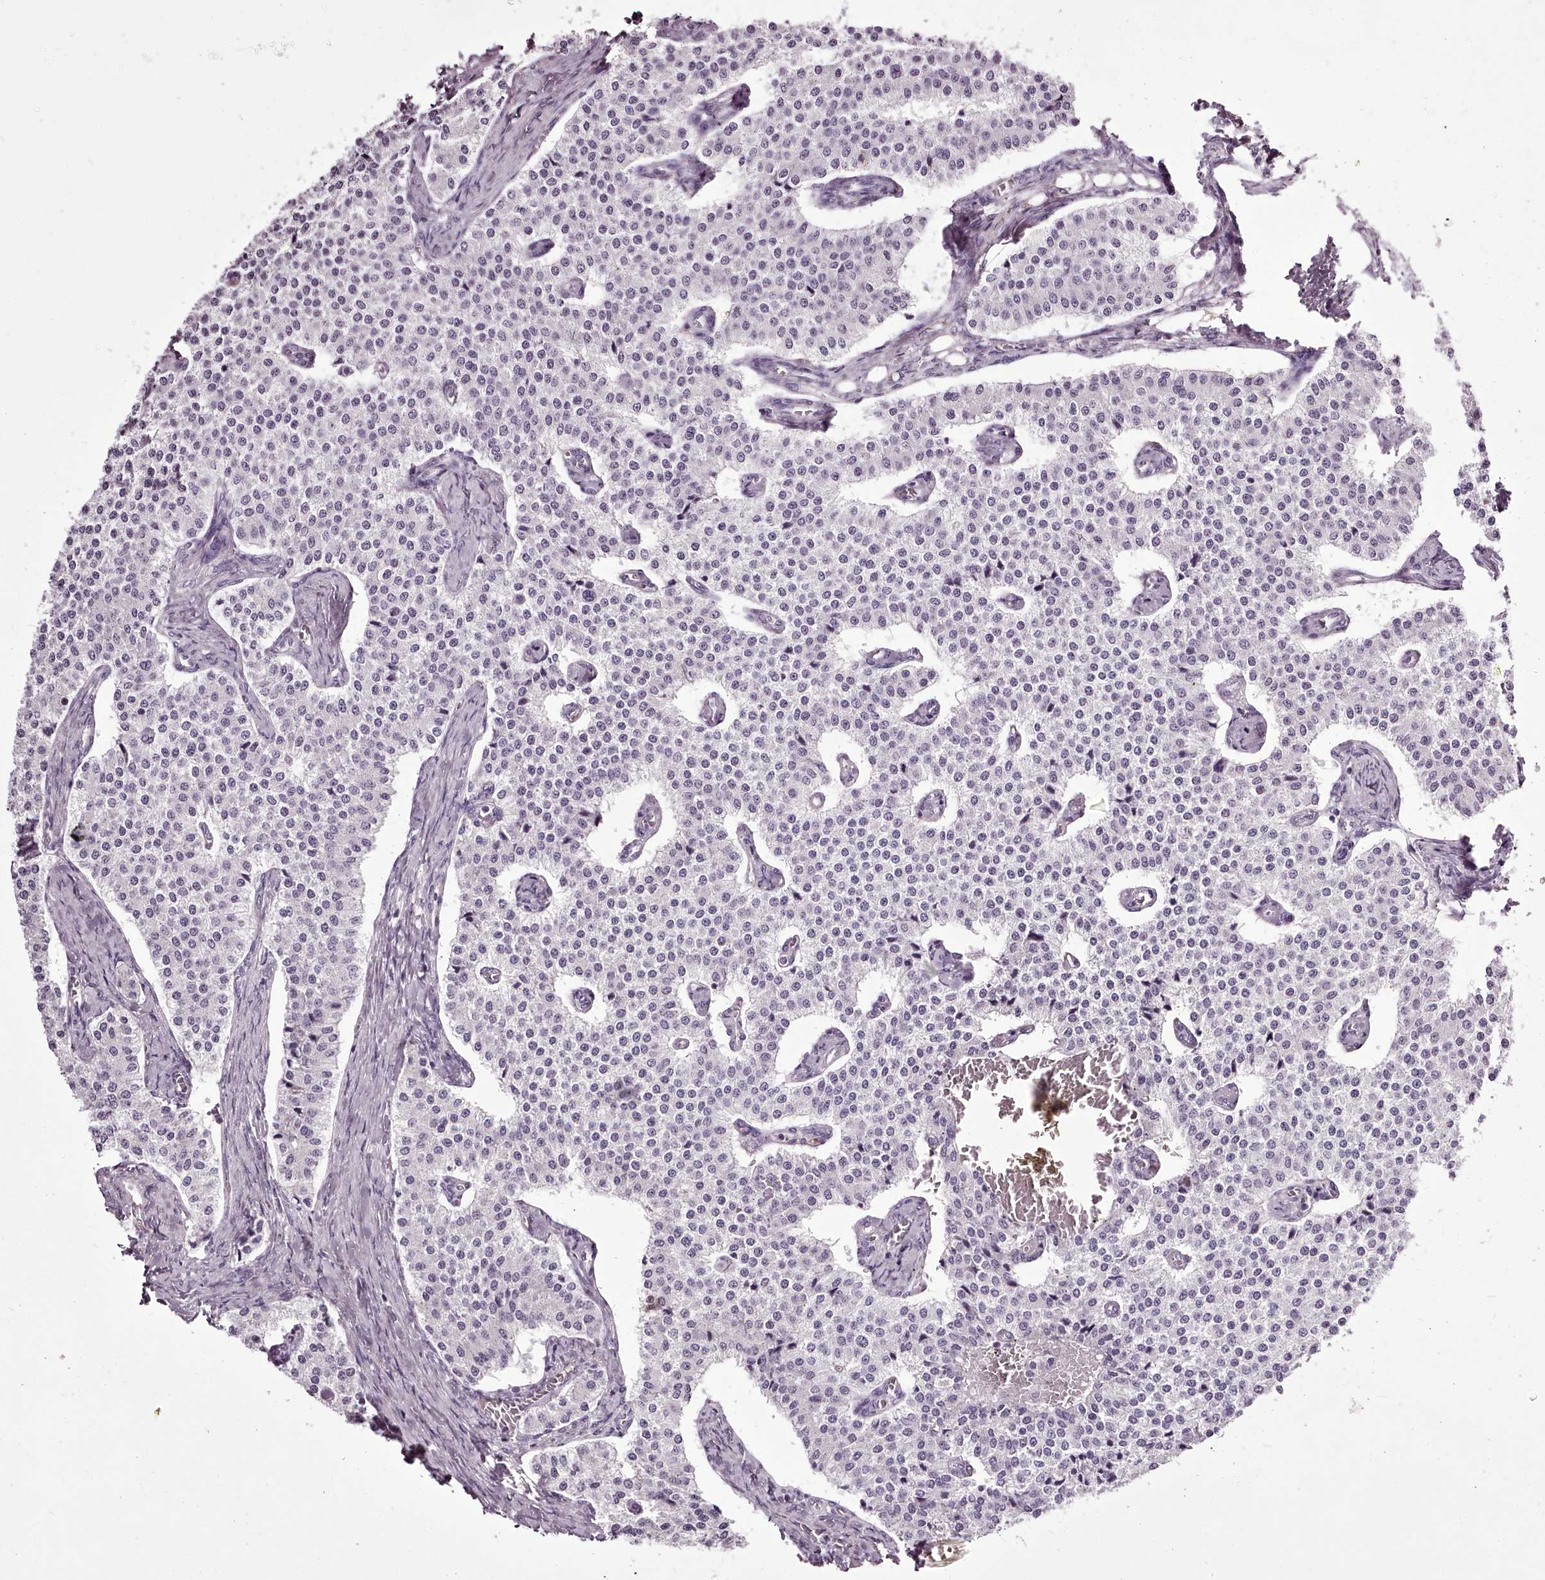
{"staining": {"intensity": "weak", "quantity": "<25%", "location": "nuclear"}, "tissue": "carcinoid", "cell_type": "Tumor cells", "image_type": "cancer", "snomed": [{"axis": "morphology", "description": "Carcinoid, malignant, NOS"}, {"axis": "topography", "description": "Colon"}], "caption": "IHC photomicrograph of neoplastic tissue: carcinoid (malignant) stained with DAB (3,3'-diaminobenzidine) exhibits no significant protein staining in tumor cells.", "gene": "C1orf56", "patient": {"sex": "female", "age": 52}}